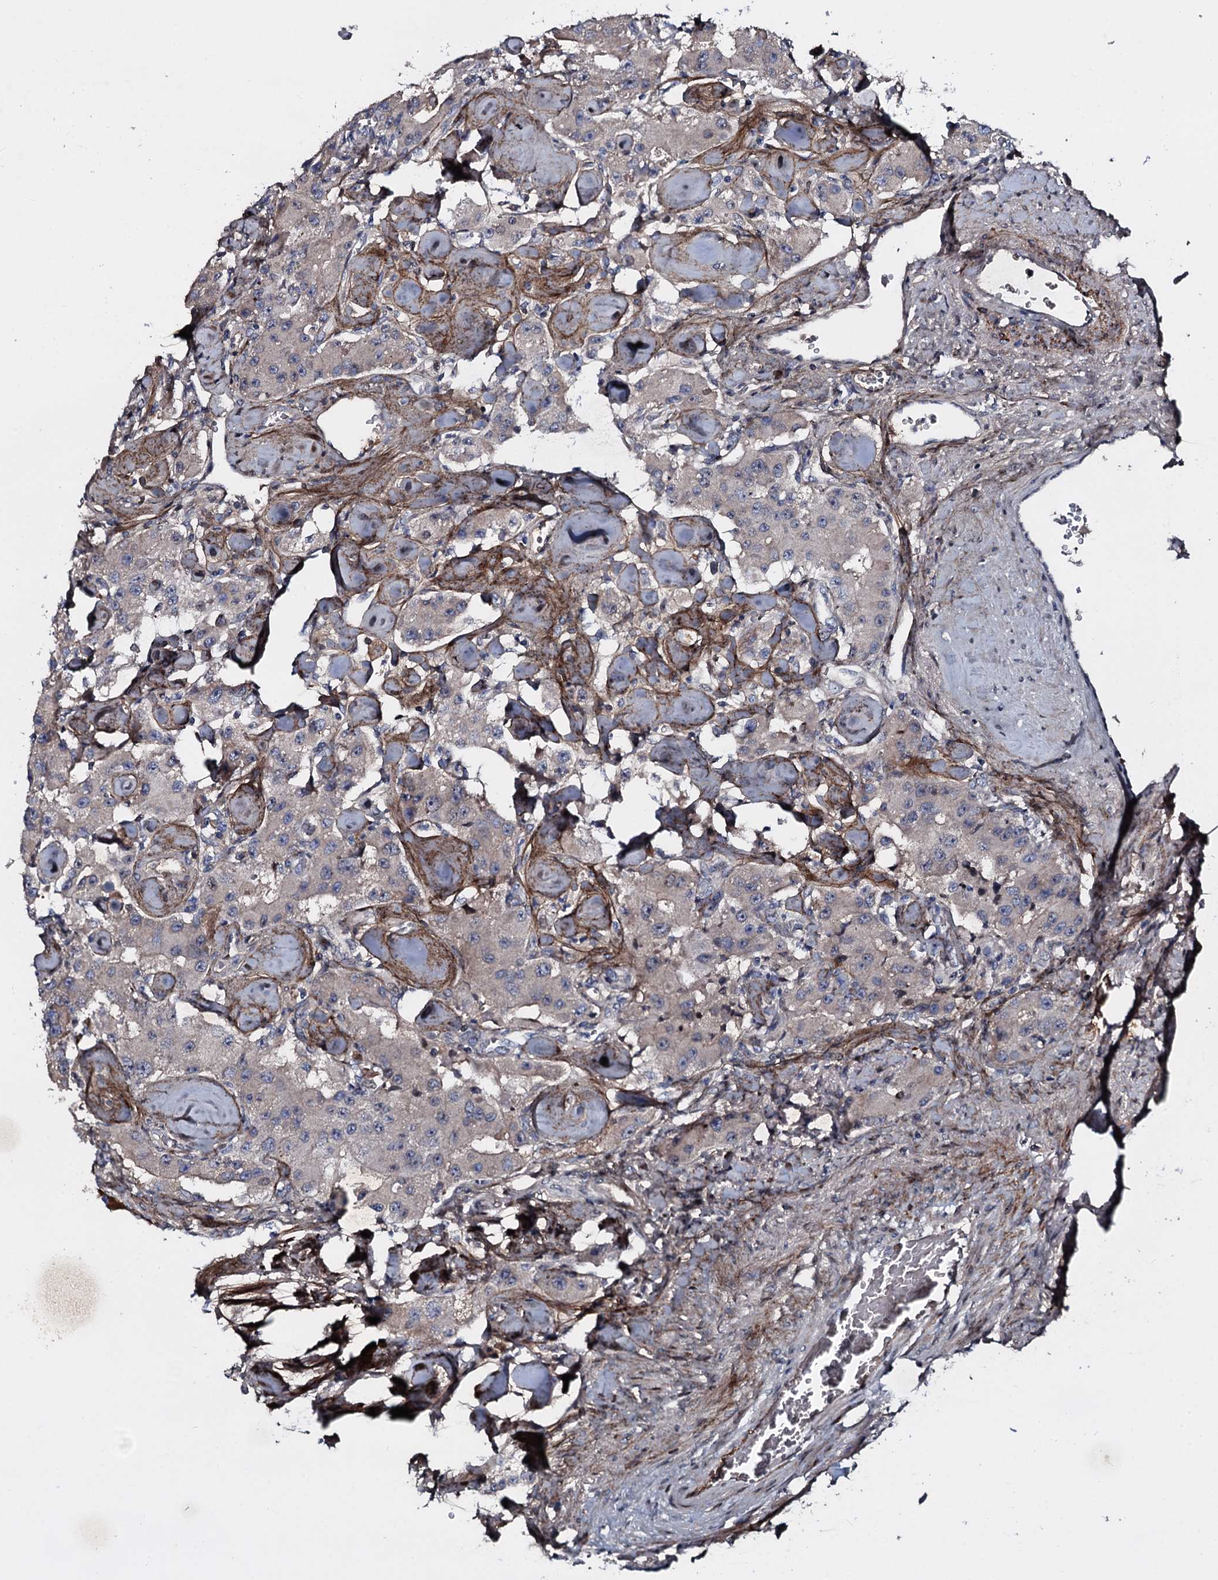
{"staining": {"intensity": "negative", "quantity": "none", "location": "none"}, "tissue": "carcinoid", "cell_type": "Tumor cells", "image_type": "cancer", "snomed": [{"axis": "morphology", "description": "Carcinoid, malignant, NOS"}, {"axis": "topography", "description": "Pancreas"}], "caption": "Immunohistochemistry (IHC) histopathology image of human malignant carcinoid stained for a protein (brown), which displays no staining in tumor cells.", "gene": "LYG2", "patient": {"sex": "male", "age": 41}}